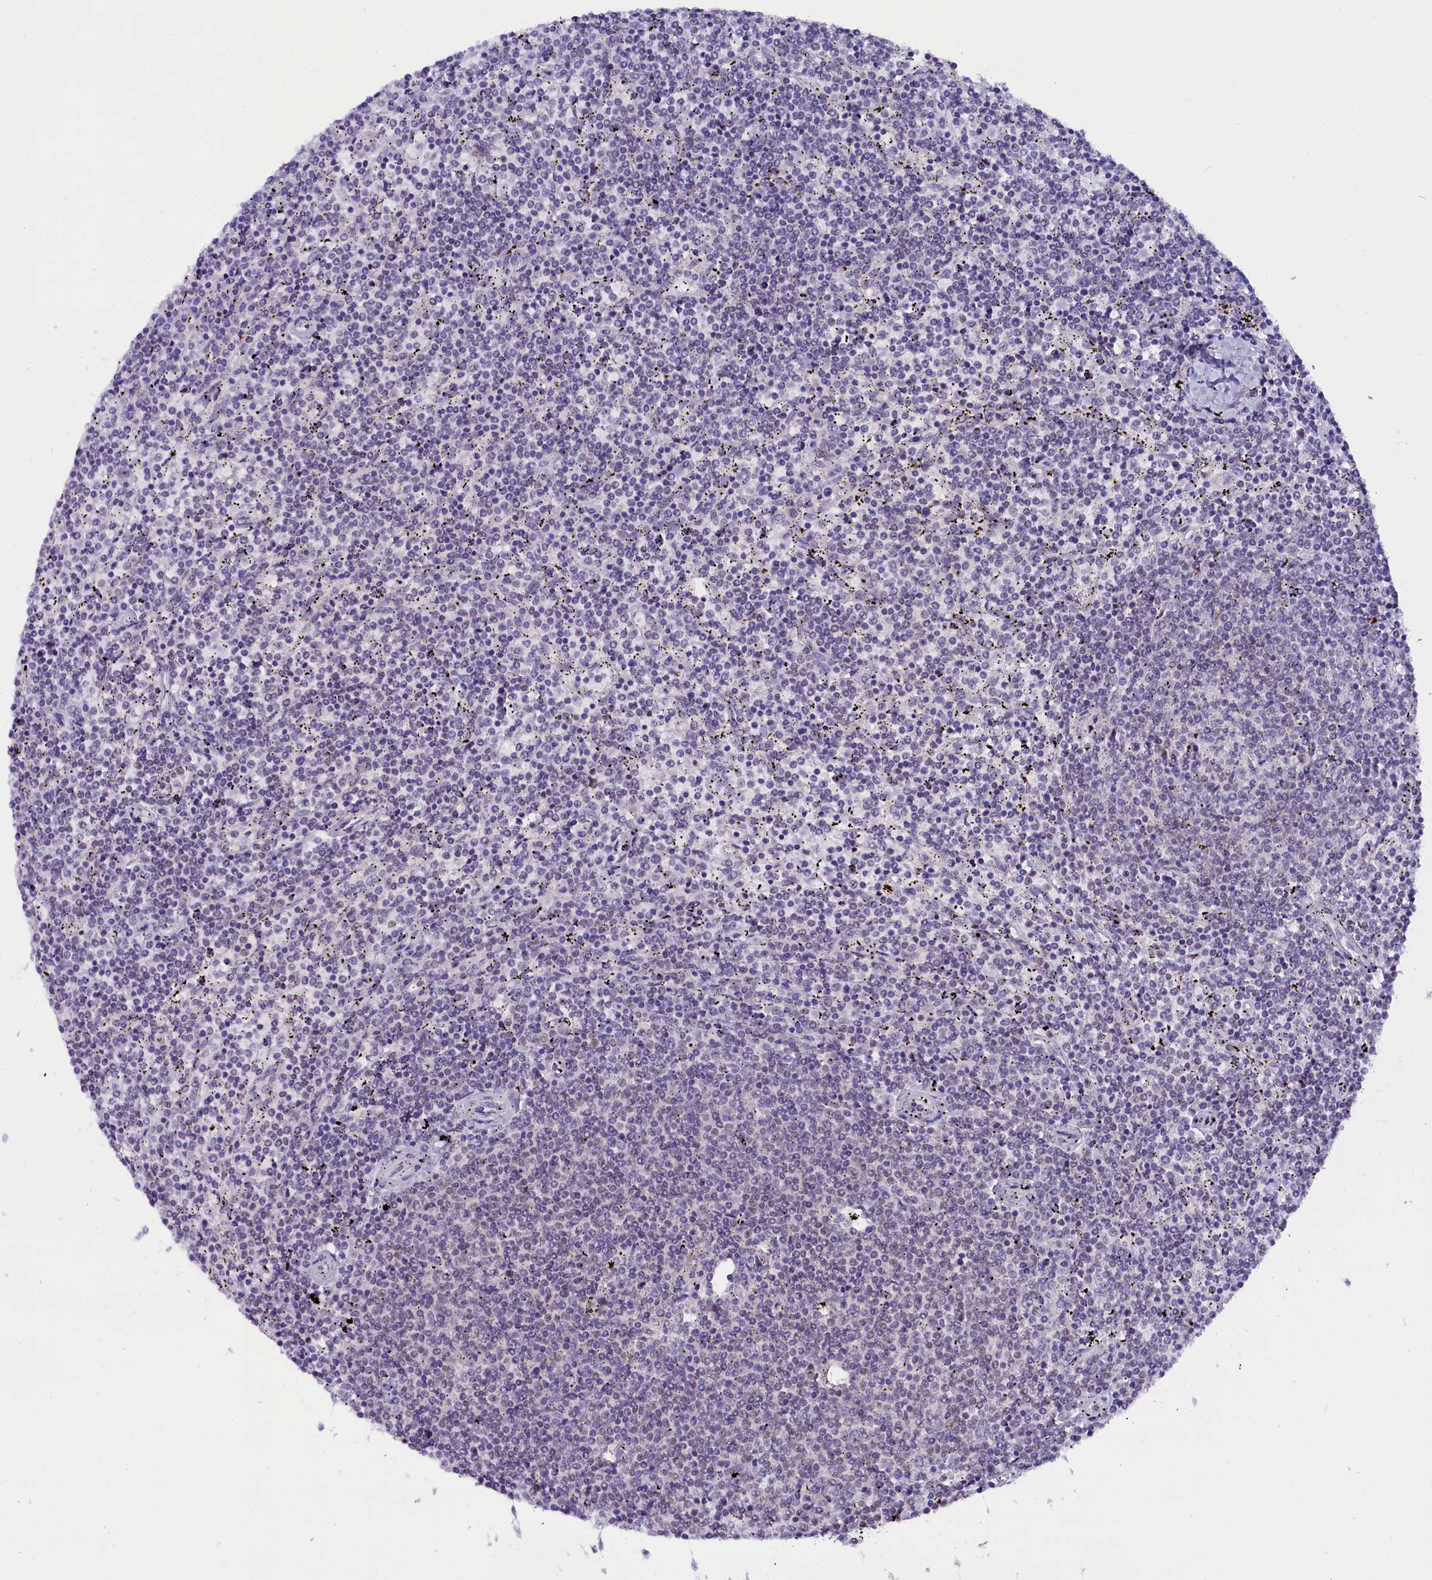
{"staining": {"intensity": "negative", "quantity": "none", "location": "none"}, "tissue": "lymphoma", "cell_type": "Tumor cells", "image_type": "cancer", "snomed": [{"axis": "morphology", "description": "Malignant lymphoma, non-Hodgkin's type, Low grade"}, {"axis": "topography", "description": "Spleen"}], "caption": "Human malignant lymphoma, non-Hodgkin's type (low-grade) stained for a protein using IHC demonstrates no expression in tumor cells.", "gene": "OSGEP", "patient": {"sex": "female", "age": 50}}